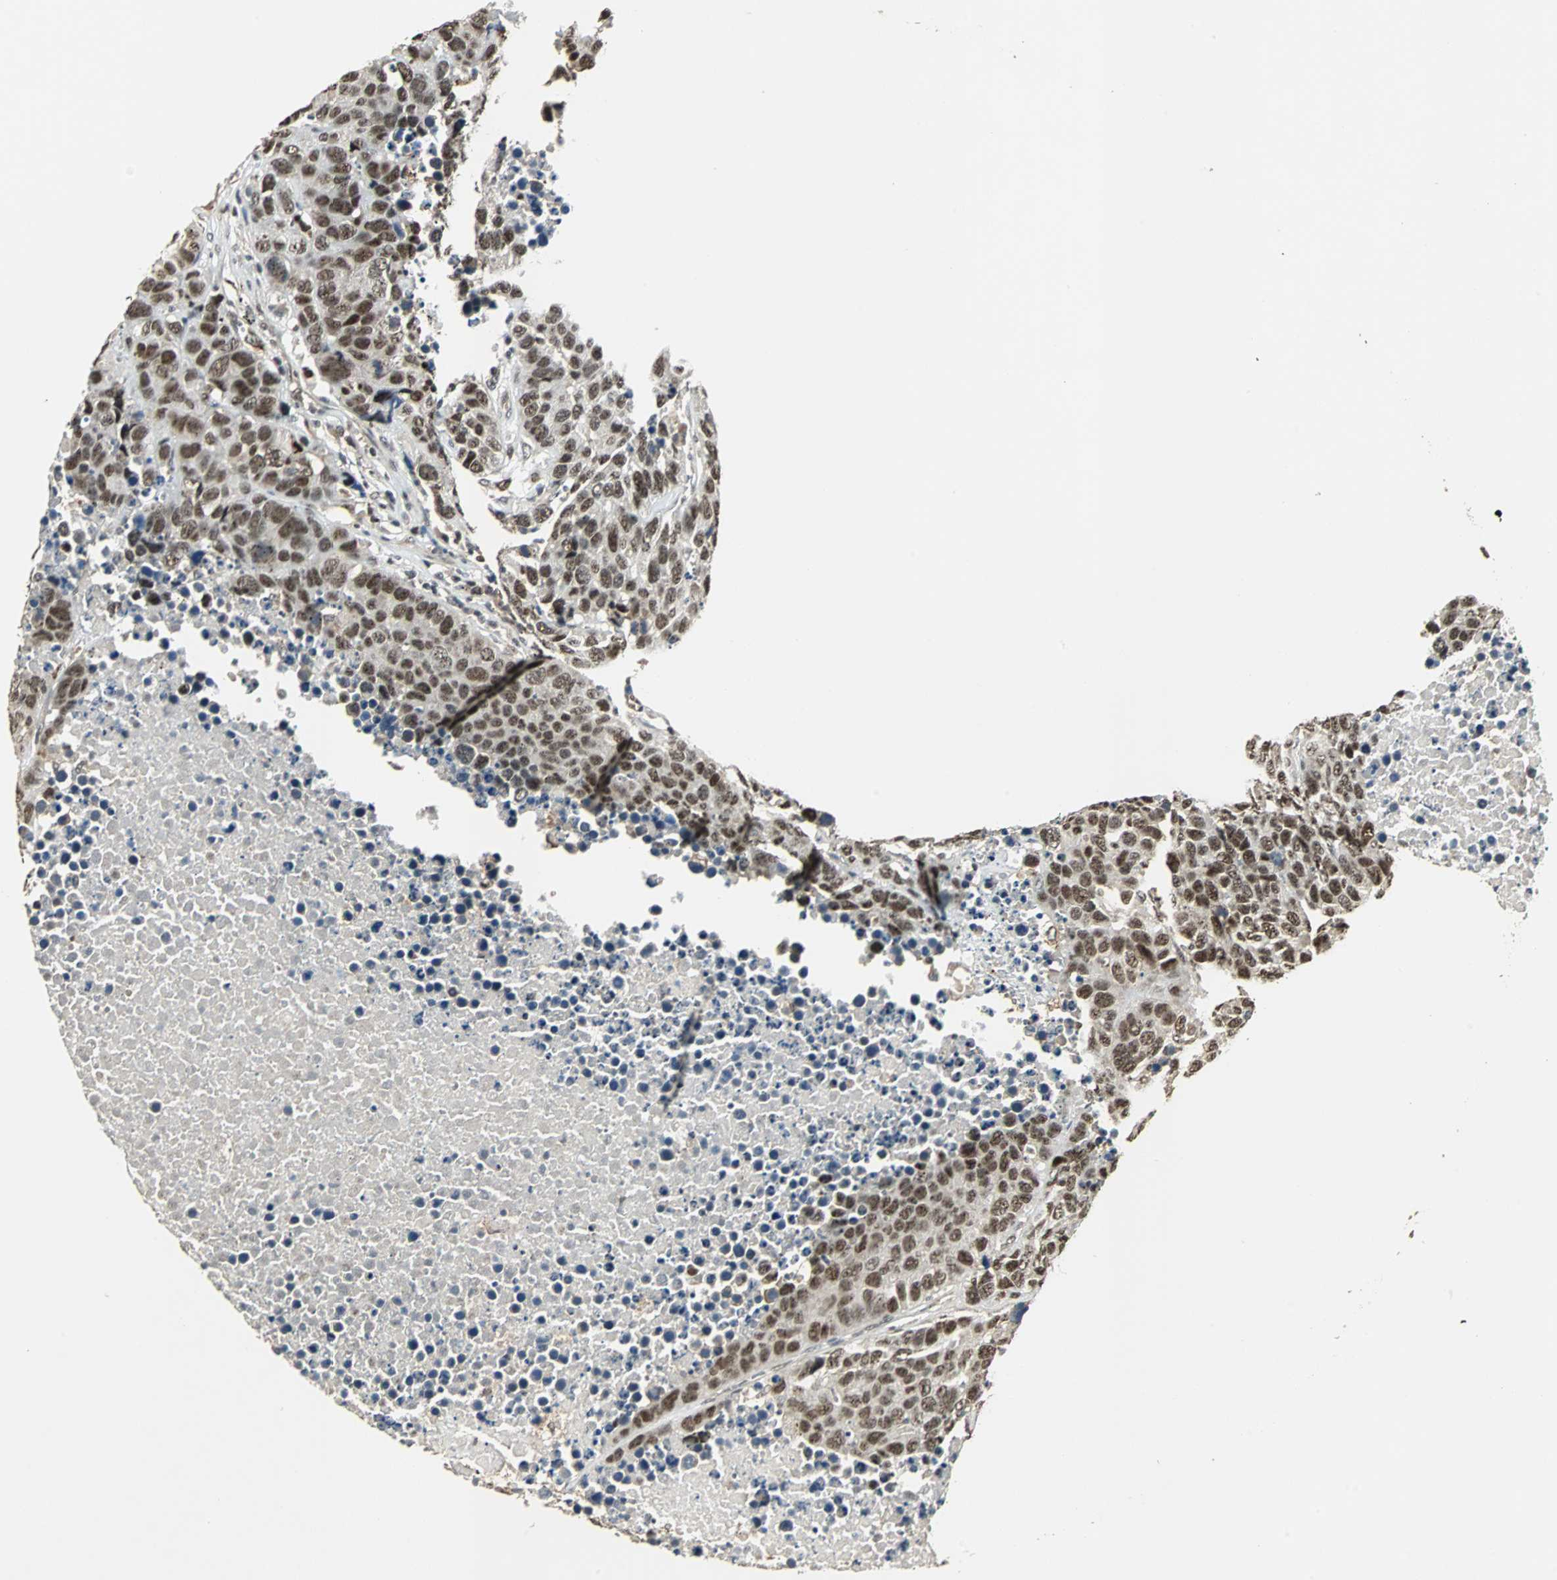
{"staining": {"intensity": "strong", "quantity": ">75%", "location": "nuclear"}, "tissue": "carcinoid", "cell_type": "Tumor cells", "image_type": "cancer", "snomed": [{"axis": "morphology", "description": "Carcinoid, malignant, NOS"}, {"axis": "topography", "description": "Lung"}], "caption": "Immunohistochemical staining of carcinoid (malignant) demonstrates high levels of strong nuclear staining in about >75% of tumor cells.", "gene": "MED4", "patient": {"sex": "male", "age": 60}}